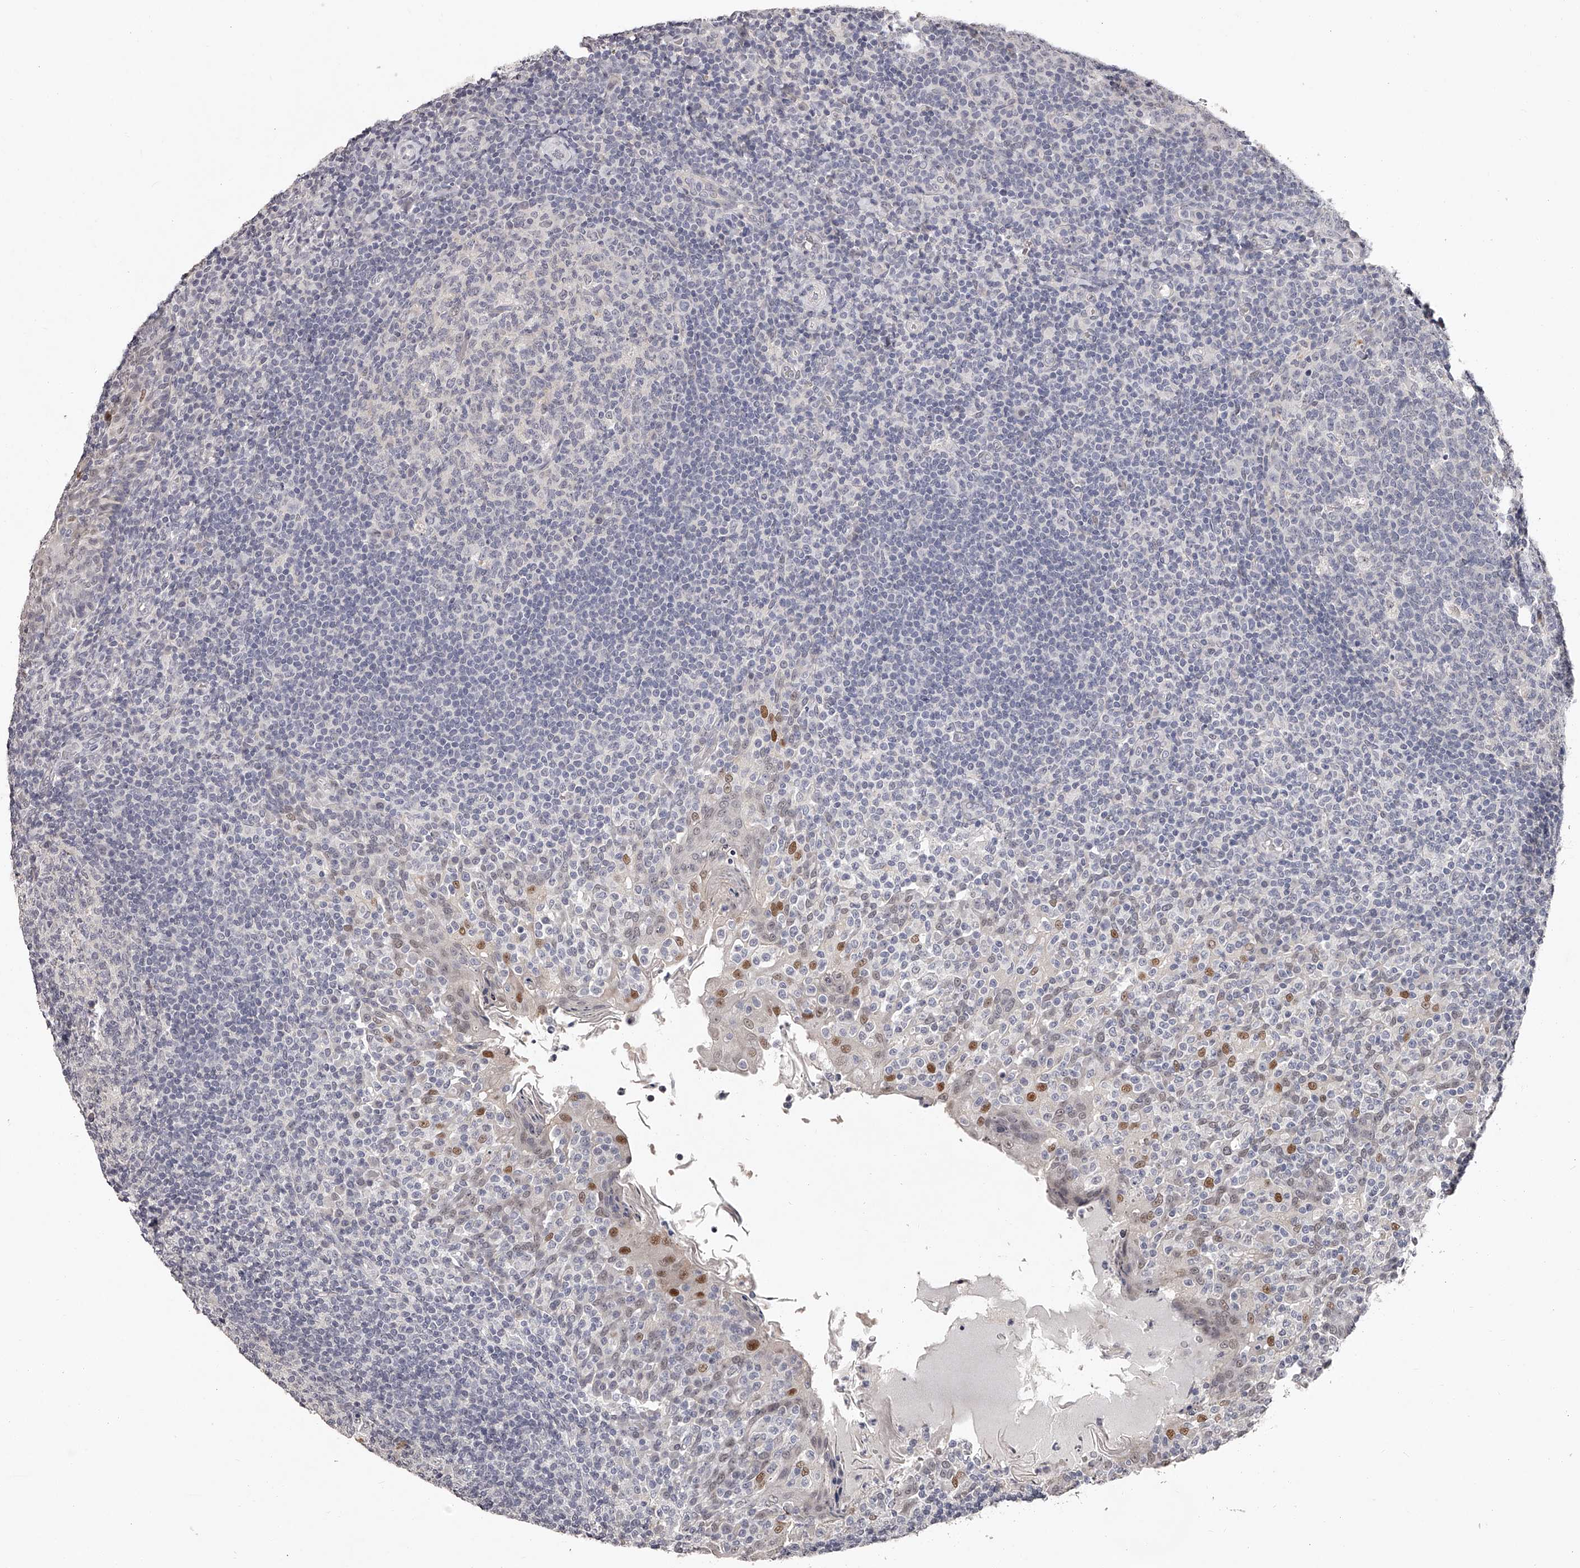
{"staining": {"intensity": "negative", "quantity": "none", "location": "none"}, "tissue": "tonsil", "cell_type": "Germinal center cells", "image_type": "normal", "snomed": [{"axis": "morphology", "description": "Normal tissue, NOS"}, {"axis": "topography", "description": "Tonsil"}], "caption": "DAB immunohistochemical staining of benign human tonsil displays no significant positivity in germinal center cells.", "gene": "NT5DC1", "patient": {"sex": "female", "age": 19}}